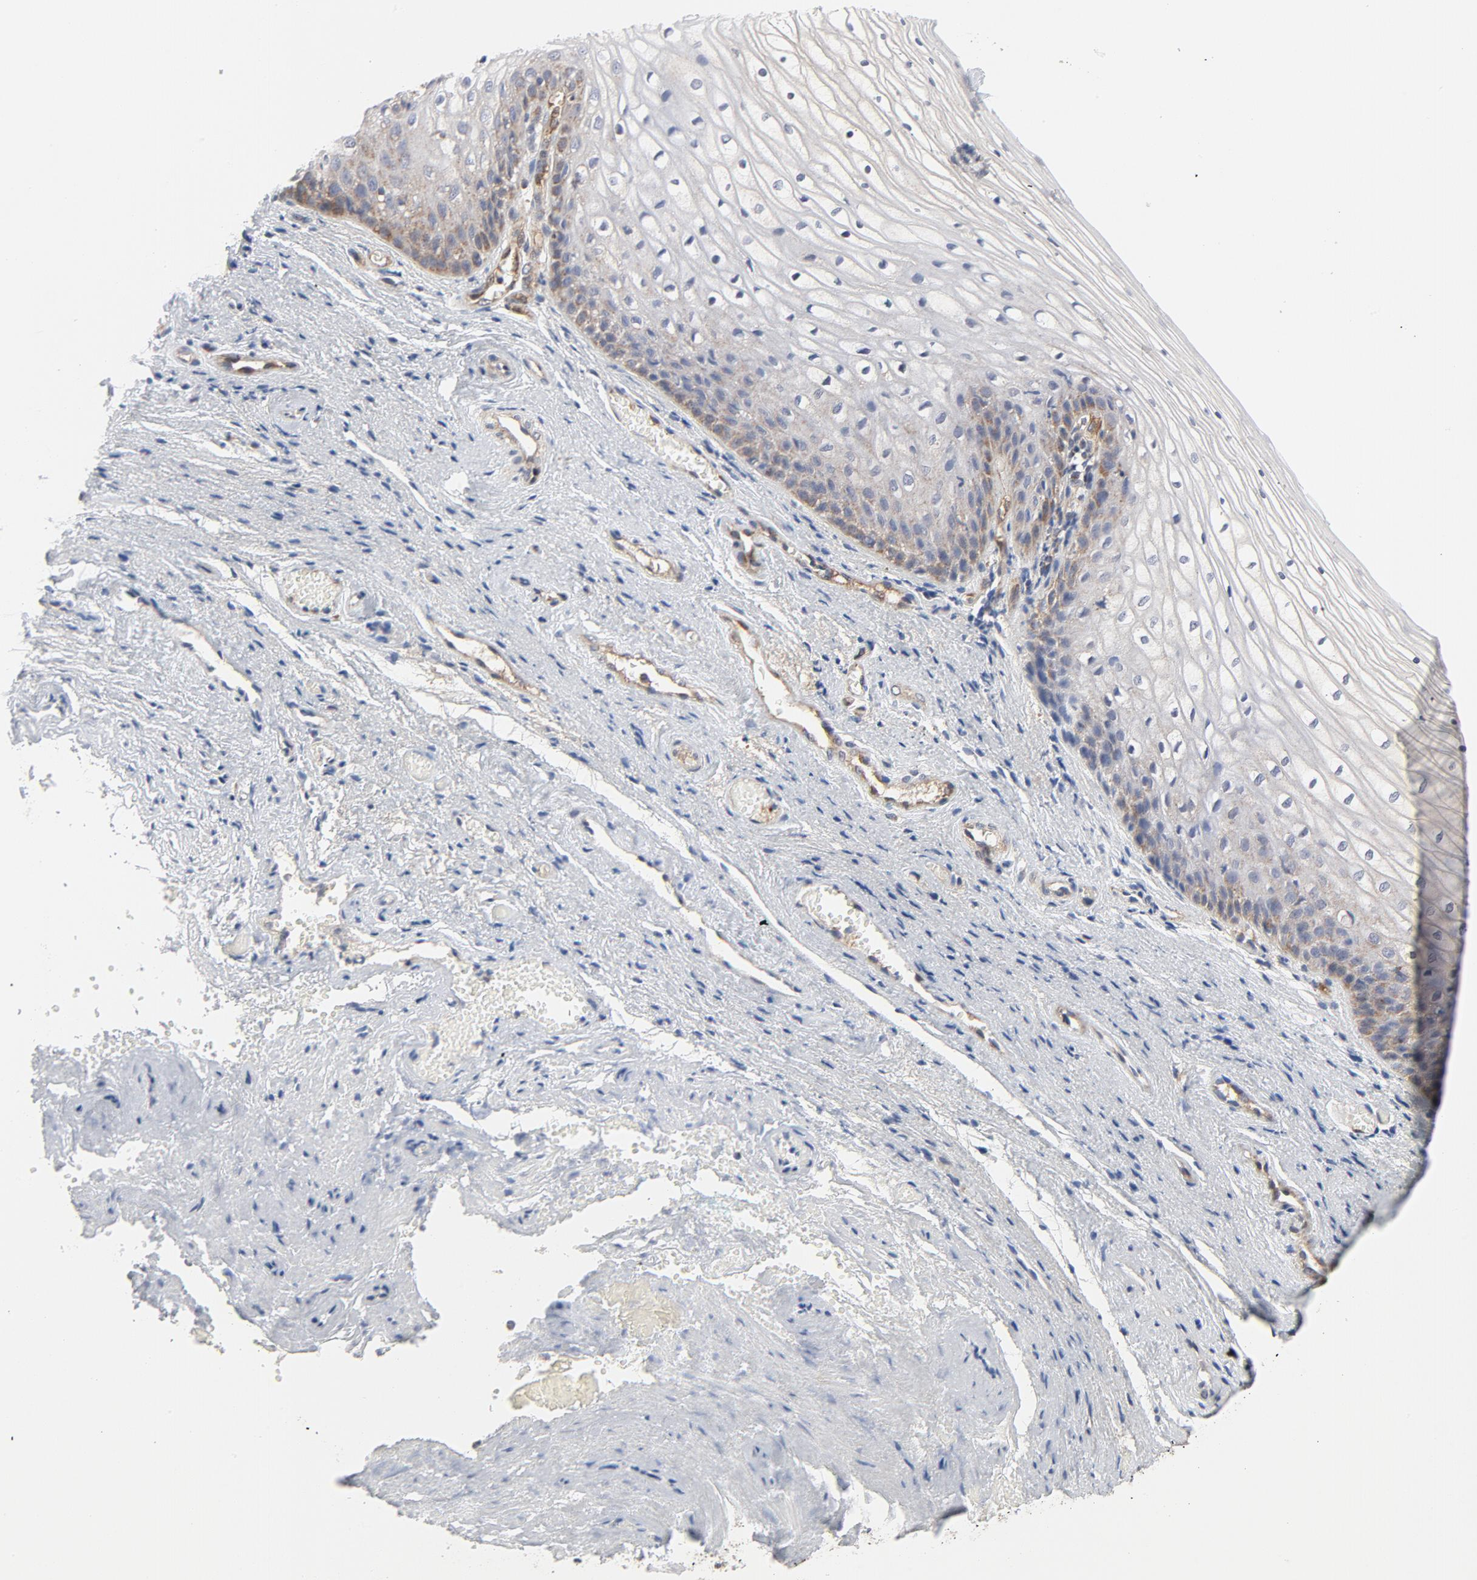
{"staining": {"intensity": "moderate", "quantity": "25%-75%", "location": "cytoplasmic/membranous"}, "tissue": "vagina", "cell_type": "Squamous epithelial cells", "image_type": "normal", "snomed": [{"axis": "morphology", "description": "Normal tissue, NOS"}, {"axis": "topography", "description": "Vagina"}], "caption": "A brown stain highlights moderate cytoplasmic/membranous staining of a protein in squamous epithelial cells of unremarkable human vagina.", "gene": "RAPGEF4", "patient": {"sex": "female", "age": 34}}